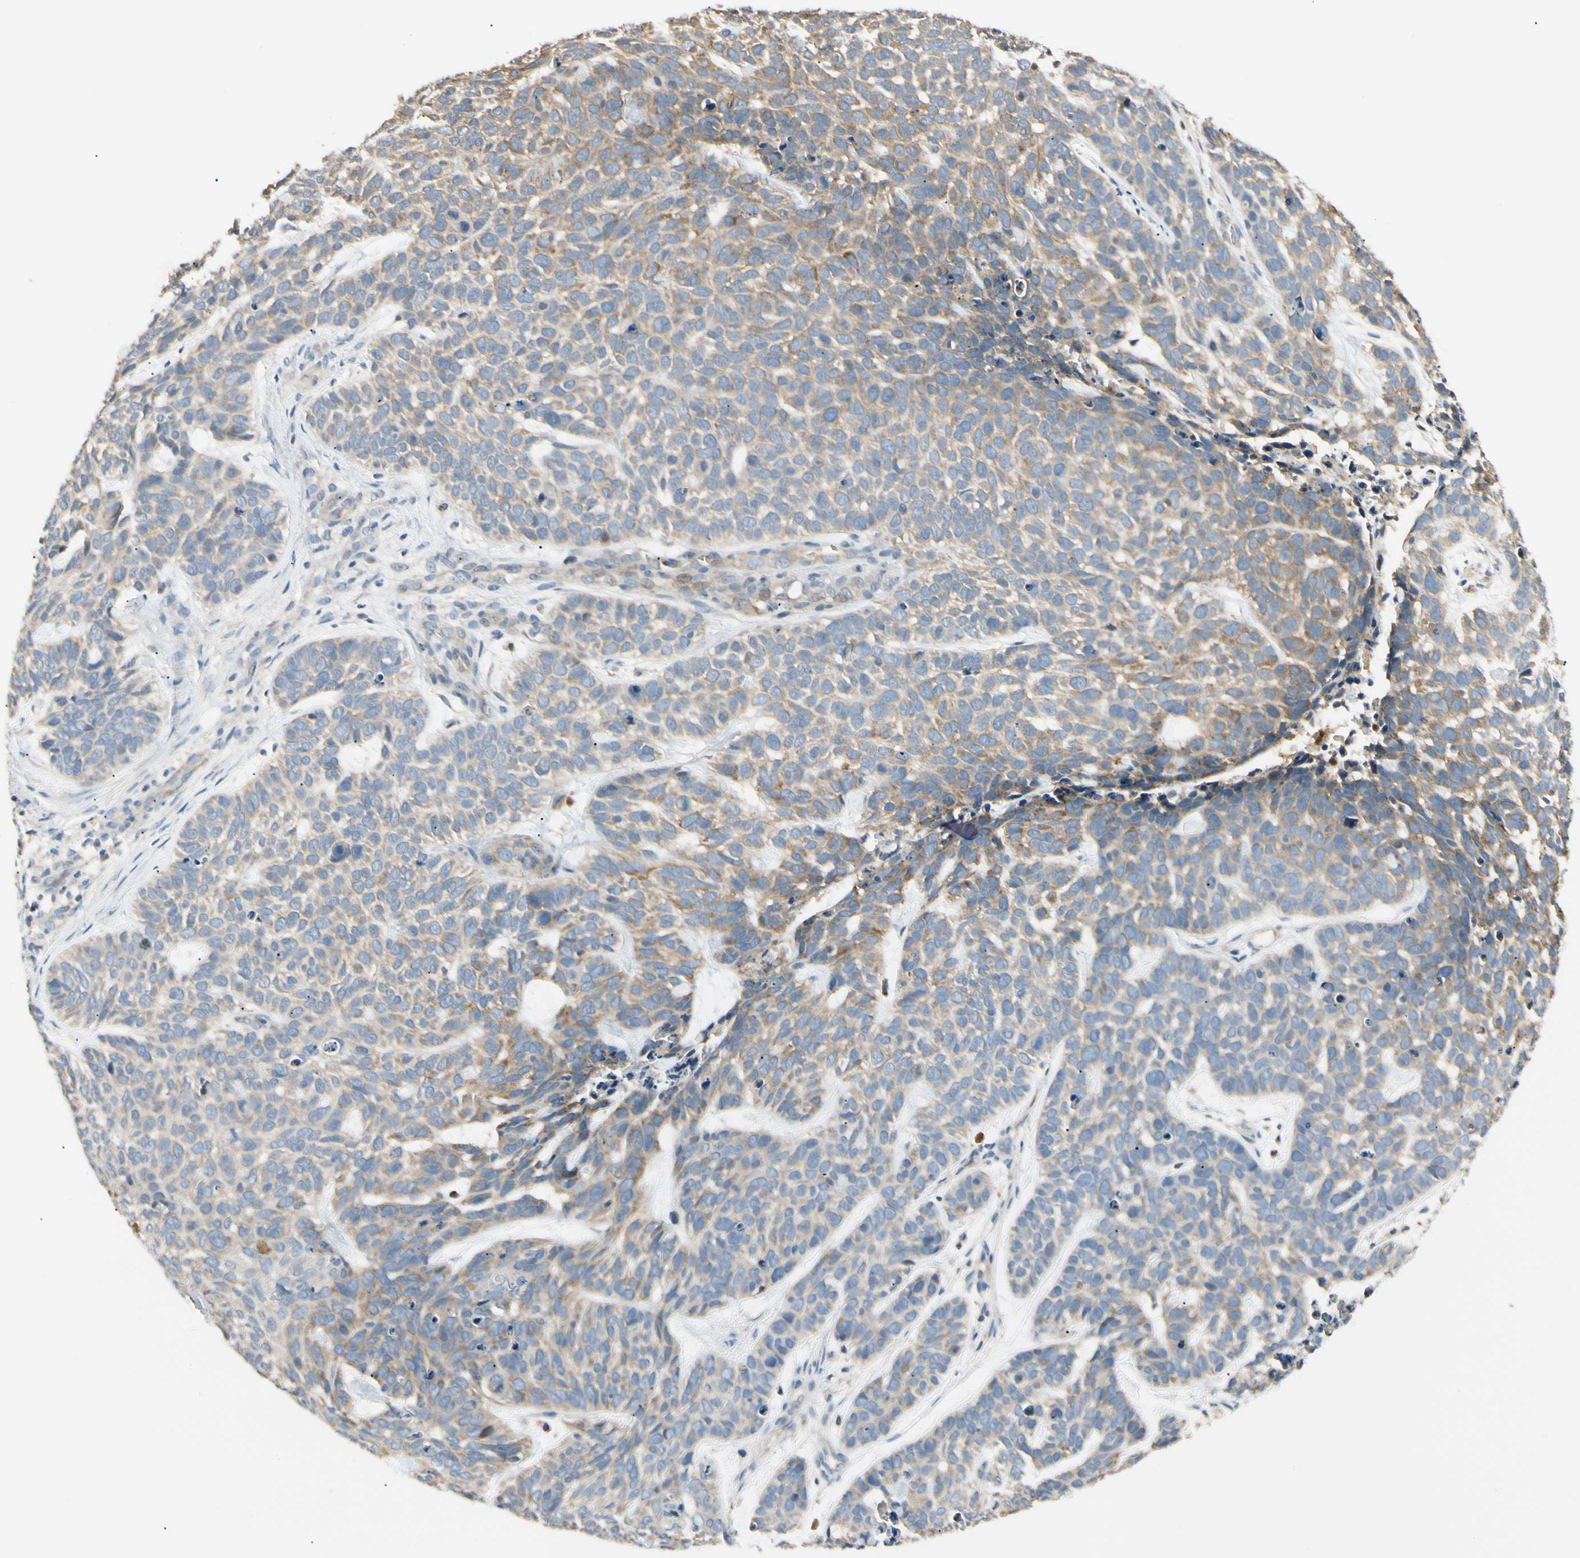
{"staining": {"intensity": "weak", "quantity": ">75%", "location": "cytoplasmic/membranous"}, "tissue": "skin cancer", "cell_type": "Tumor cells", "image_type": "cancer", "snomed": [{"axis": "morphology", "description": "Basal cell carcinoma"}, {"axis": "topography", "description": "Skin"}], "caption": "Immunohistochemistry (IHC) micrograph of neoplastic tissue: skin basal cell carcinoma stained using IHC shows low levels of weak protein expression localized specifically in the cytoplasmic/membranous of tumor cells, appearing as a cytoplasmic/membranous brown color.", "gene": "P3H2", "patient": {"sex": "male", "age": 87}}